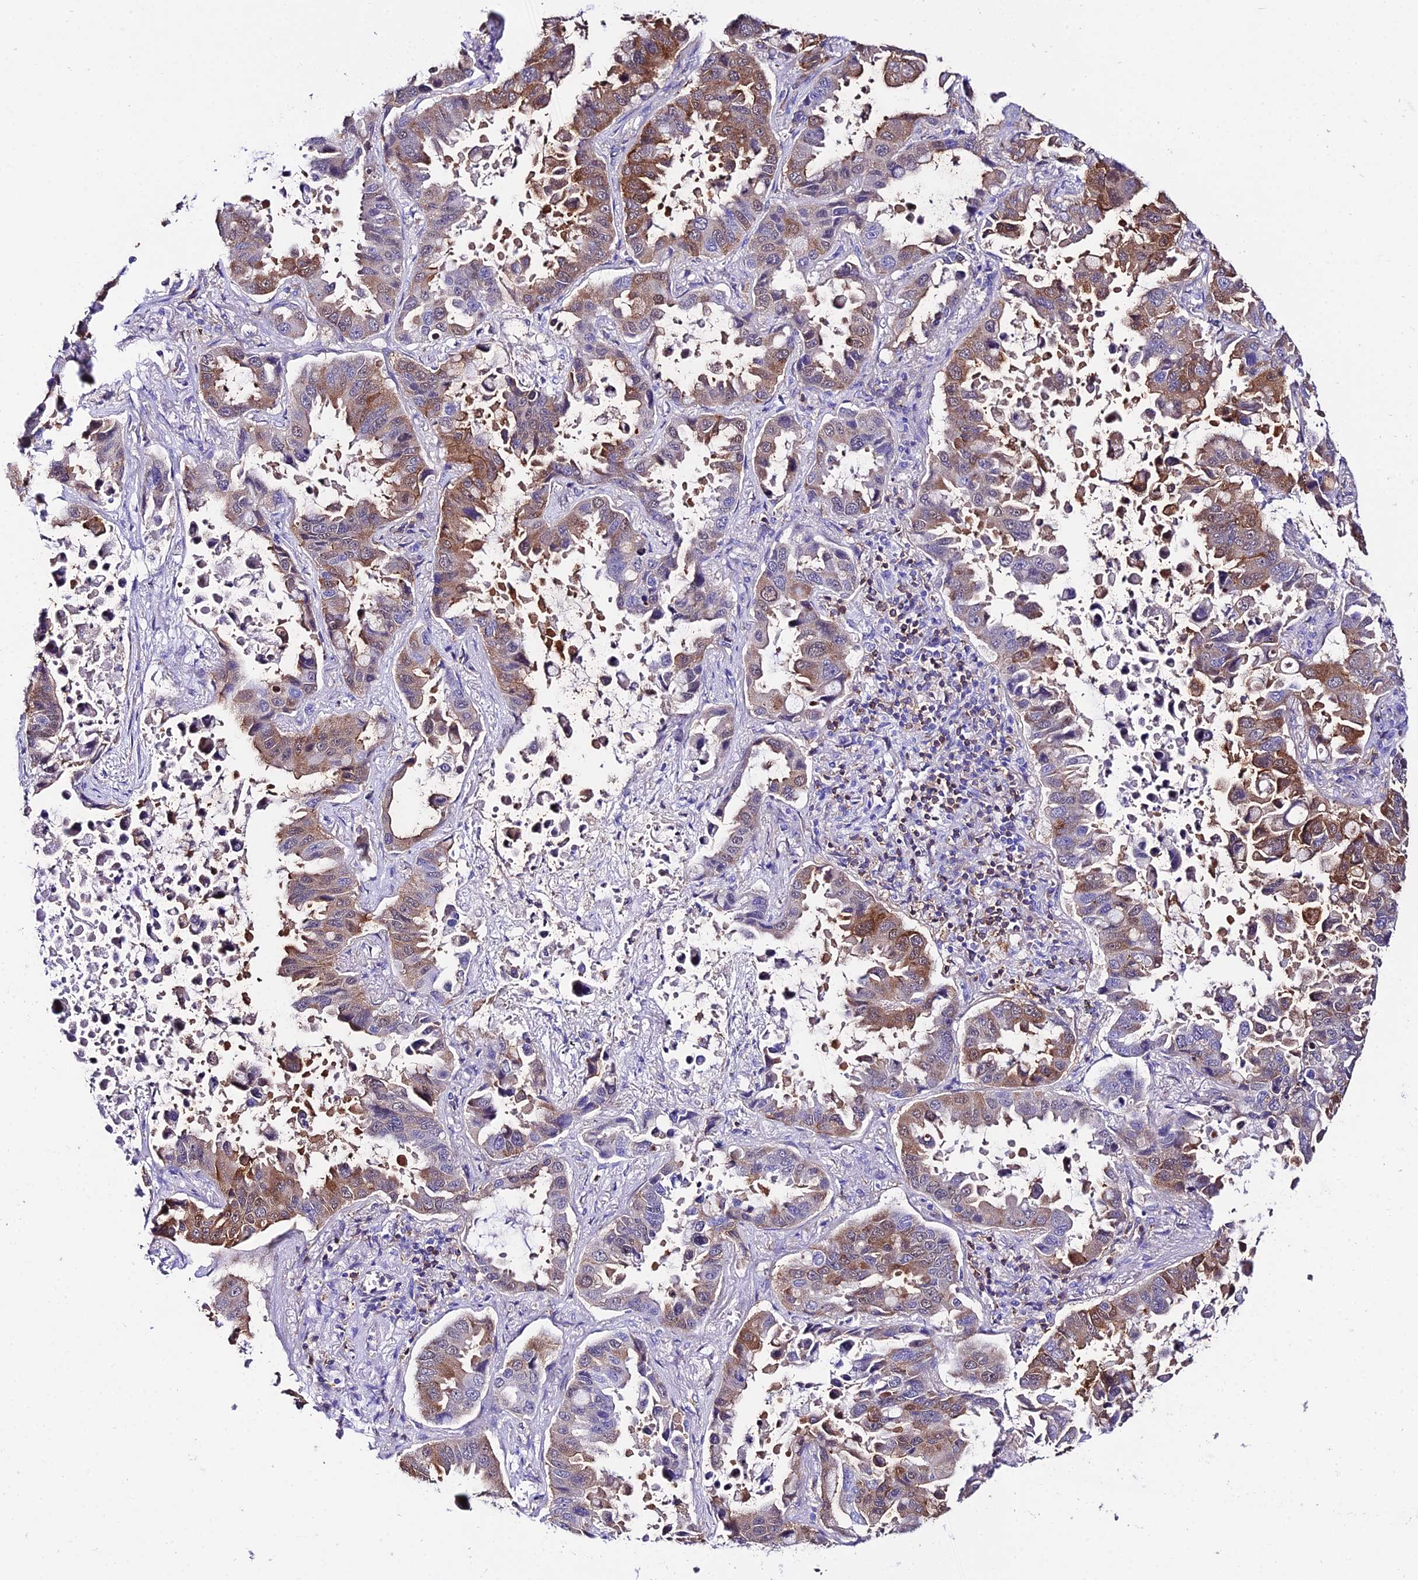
{"staining": {"intensity": "moderate", "quantity": ">75%", "location": "cytoplasmic/membranous"}, "tissue": "lung cancer", "cell_type": "Tumor cells", "image_type": "cancer", "snomed": [{"axis": "morphology", "description": "Adenocarcinoma, NOS"}, {"axis": "topography", "description": "Lung"}], "caption": "A micrograph of lung adenocarcinoma stained for a protein exhibits moderate cytoplasmic/membranous brown staining in tumor cells. (Brightfield microscopy of DAB IHC at high magnification).", "gene": "S100A16", "patient": {"sex": "male", "age": 64}}